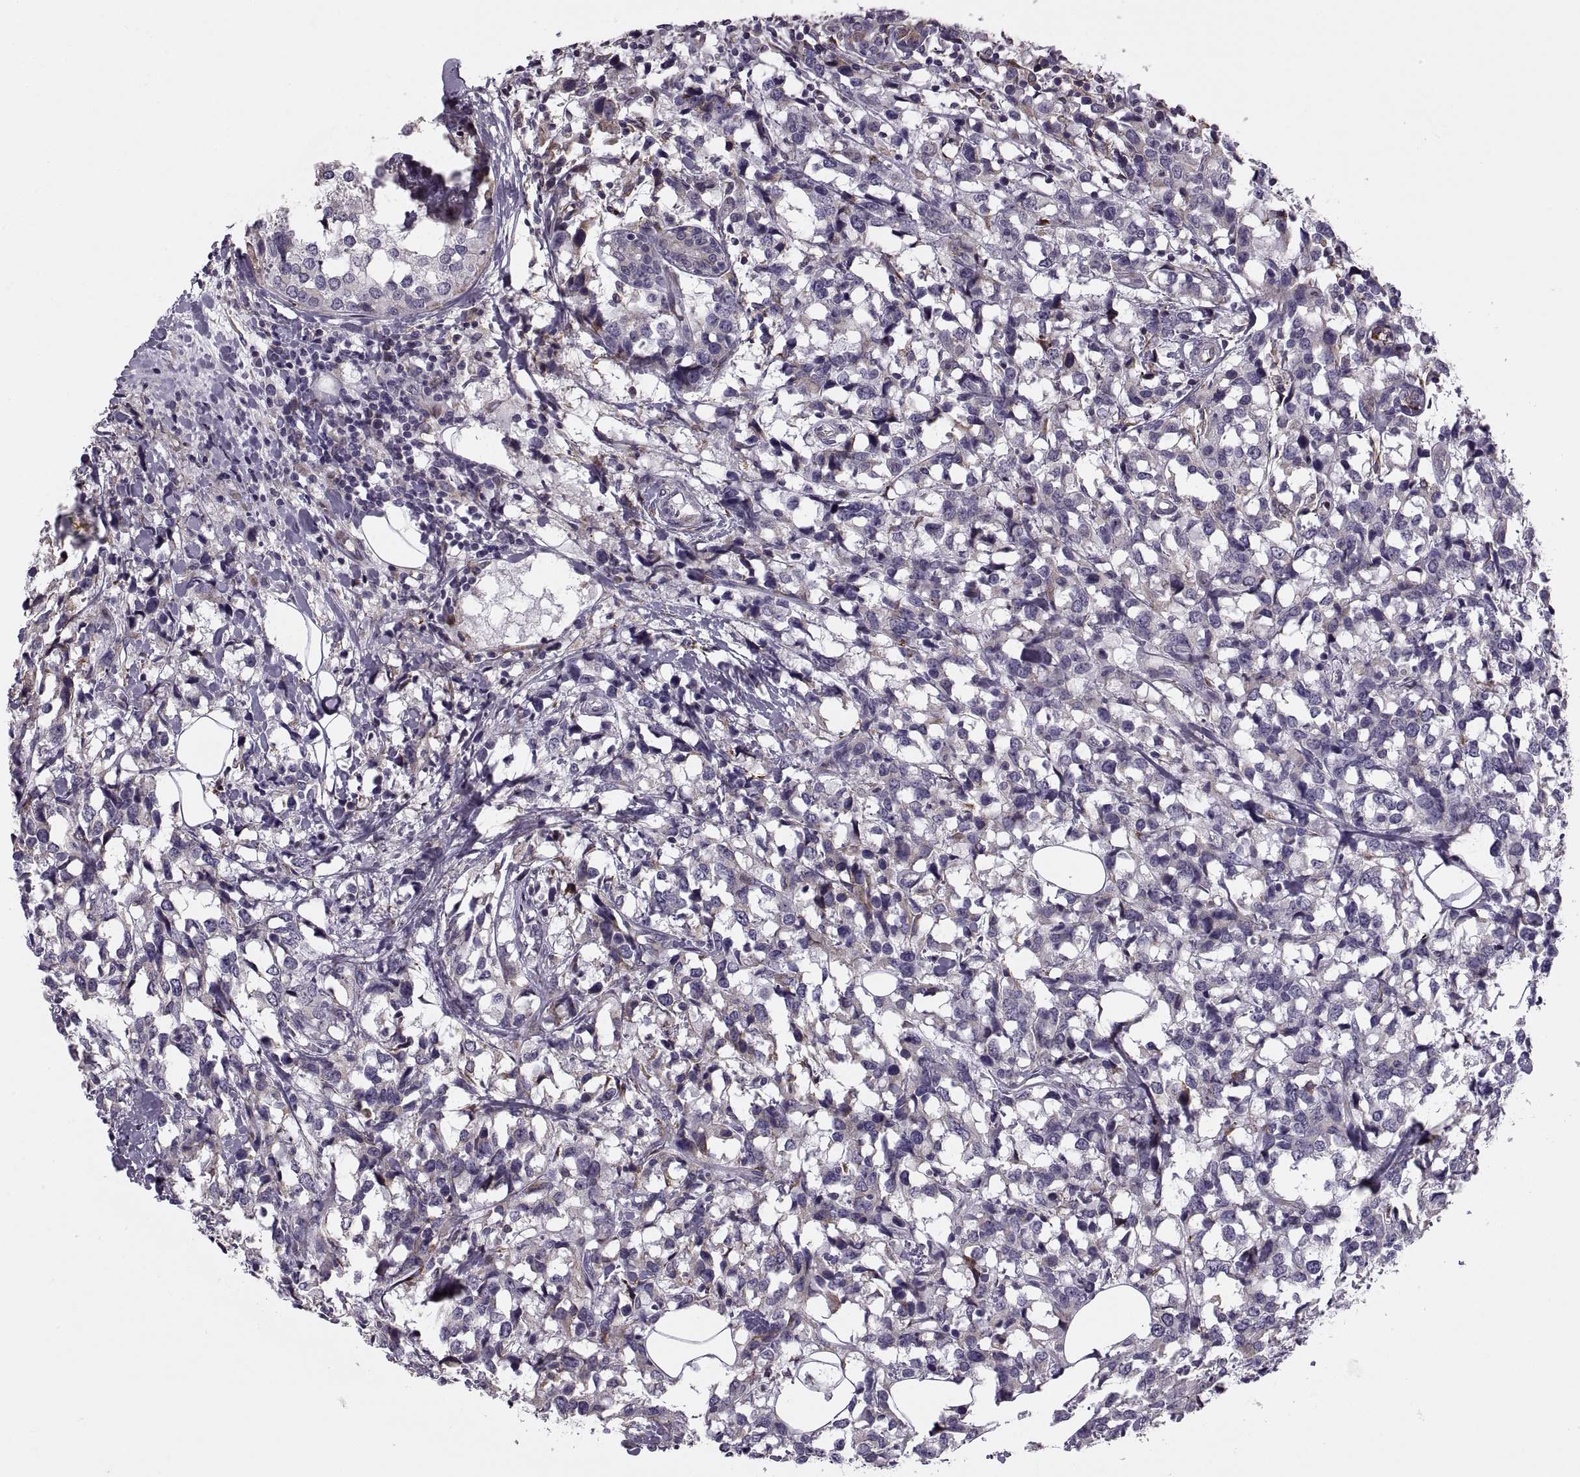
{"staining": {"intensity": "negative", "quantity": "none", "location": "none"}, "tissue": "breast cancer", "cell_type": "Tumor cells", "image_type": "cancer", "snomed": [{"axis": "morphology", "description": "Lobular carcinoma"}, {"axis": "topography", "description": "Breast"}], "caption": "This is an IHC image of breast lobular carcinoma. There is no positivity in tumor cells.", "gene": "LETM2", "patient": {"sex": "female", "age": 59}}